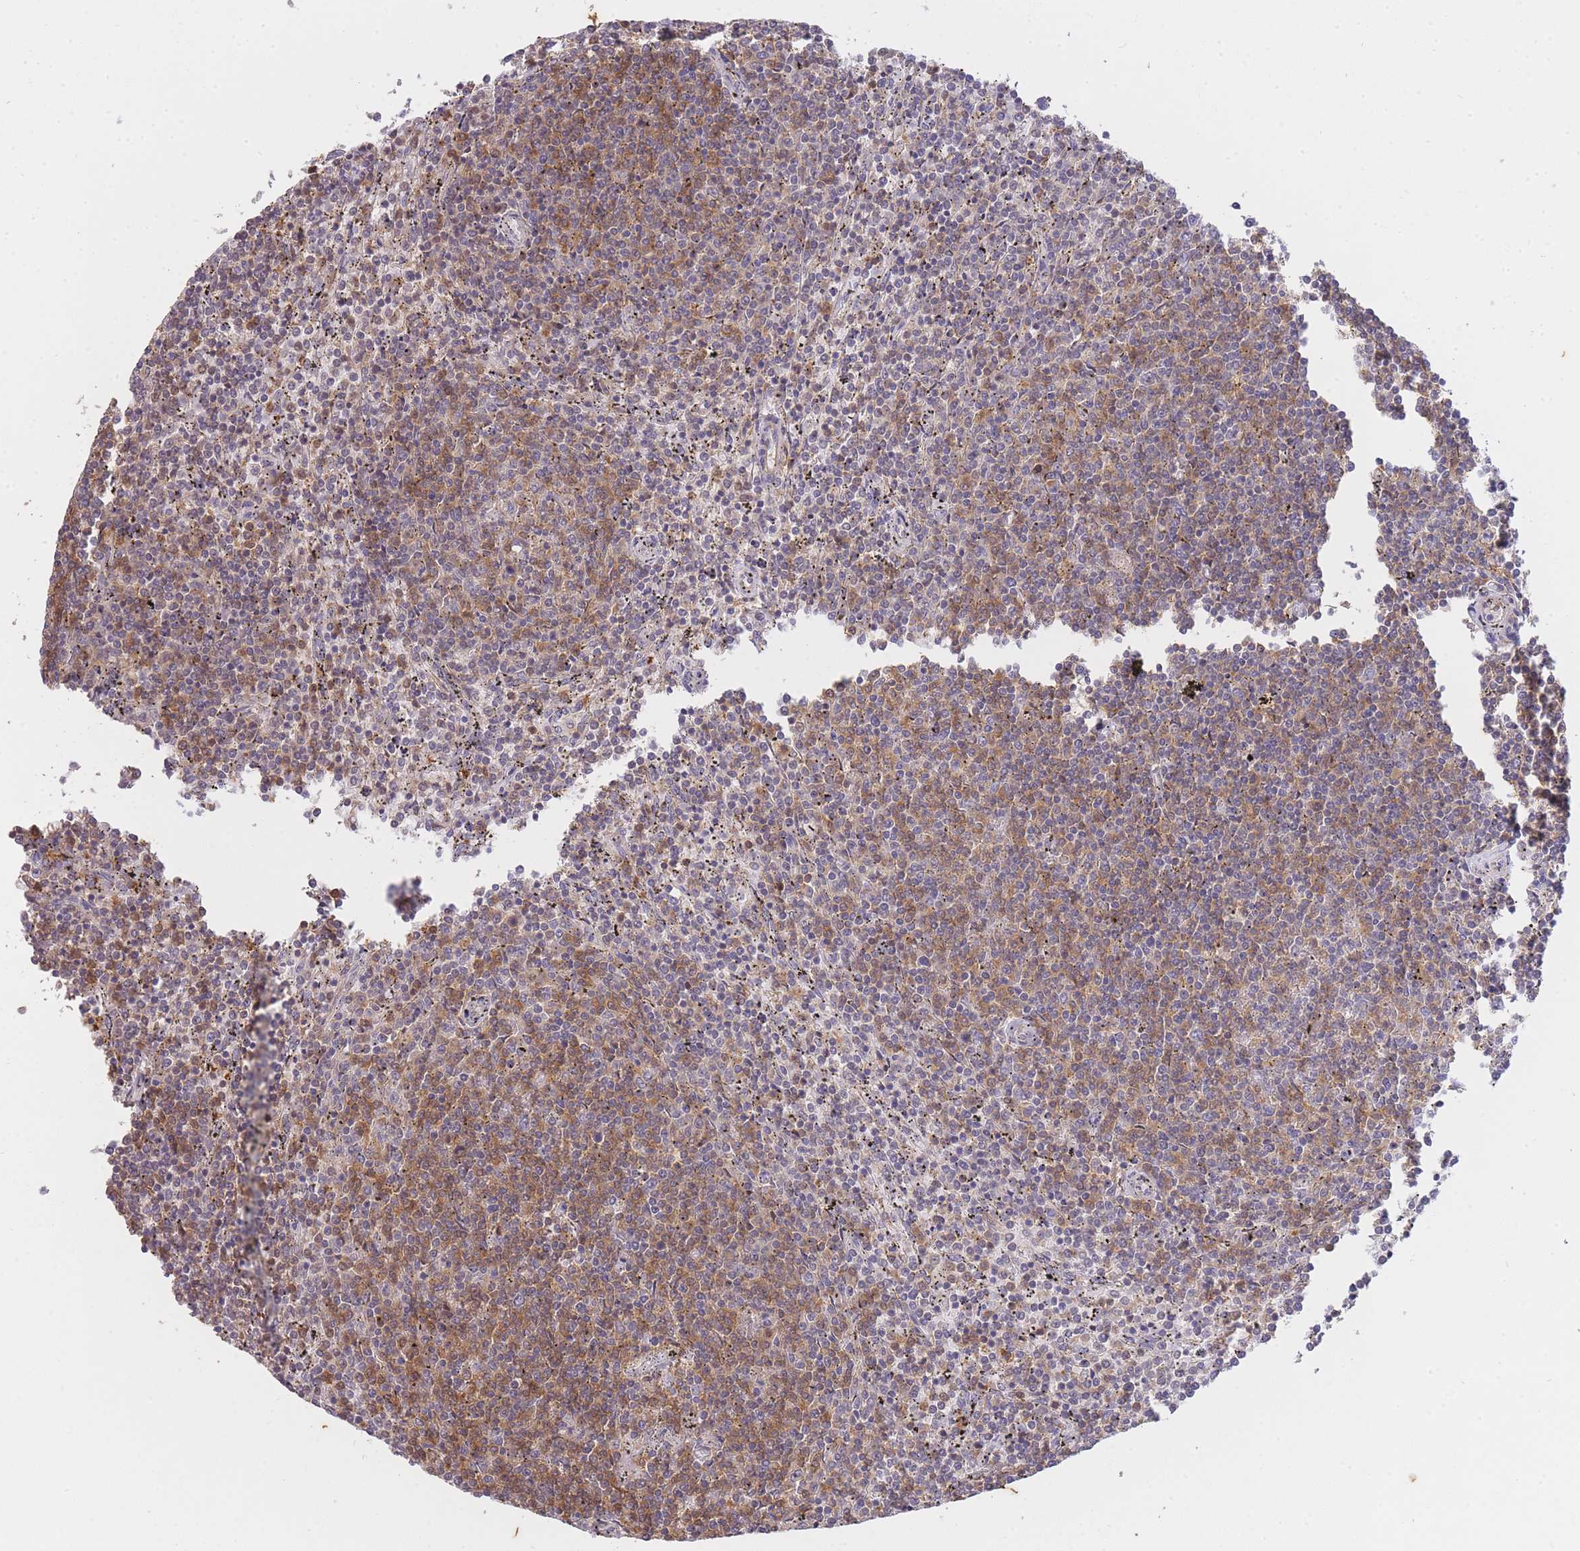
{"staining": {"intensity": "moderate", "quantity": "<25%", "location": "cytoplasmic/membranous"}, "tissue": "lymphoma", "cell_type": "Tumor cells", "image_type": "cancer", "snomed": [{"axis": "morphology", "description": "Malignant lymphoma, non-Hodgkin's type, Low grade"}, {"axis": "topography", "description": "Spleen"}], "caption": "Moderate cytoplasmic/membranous staining is appreciated in approximately <25% of tumor cells in lymphoma. (IHC, brightfield microscopy, high magnification).", "gene": "ST8SIA4", "patient": {"sex": "female", "age": 50}}